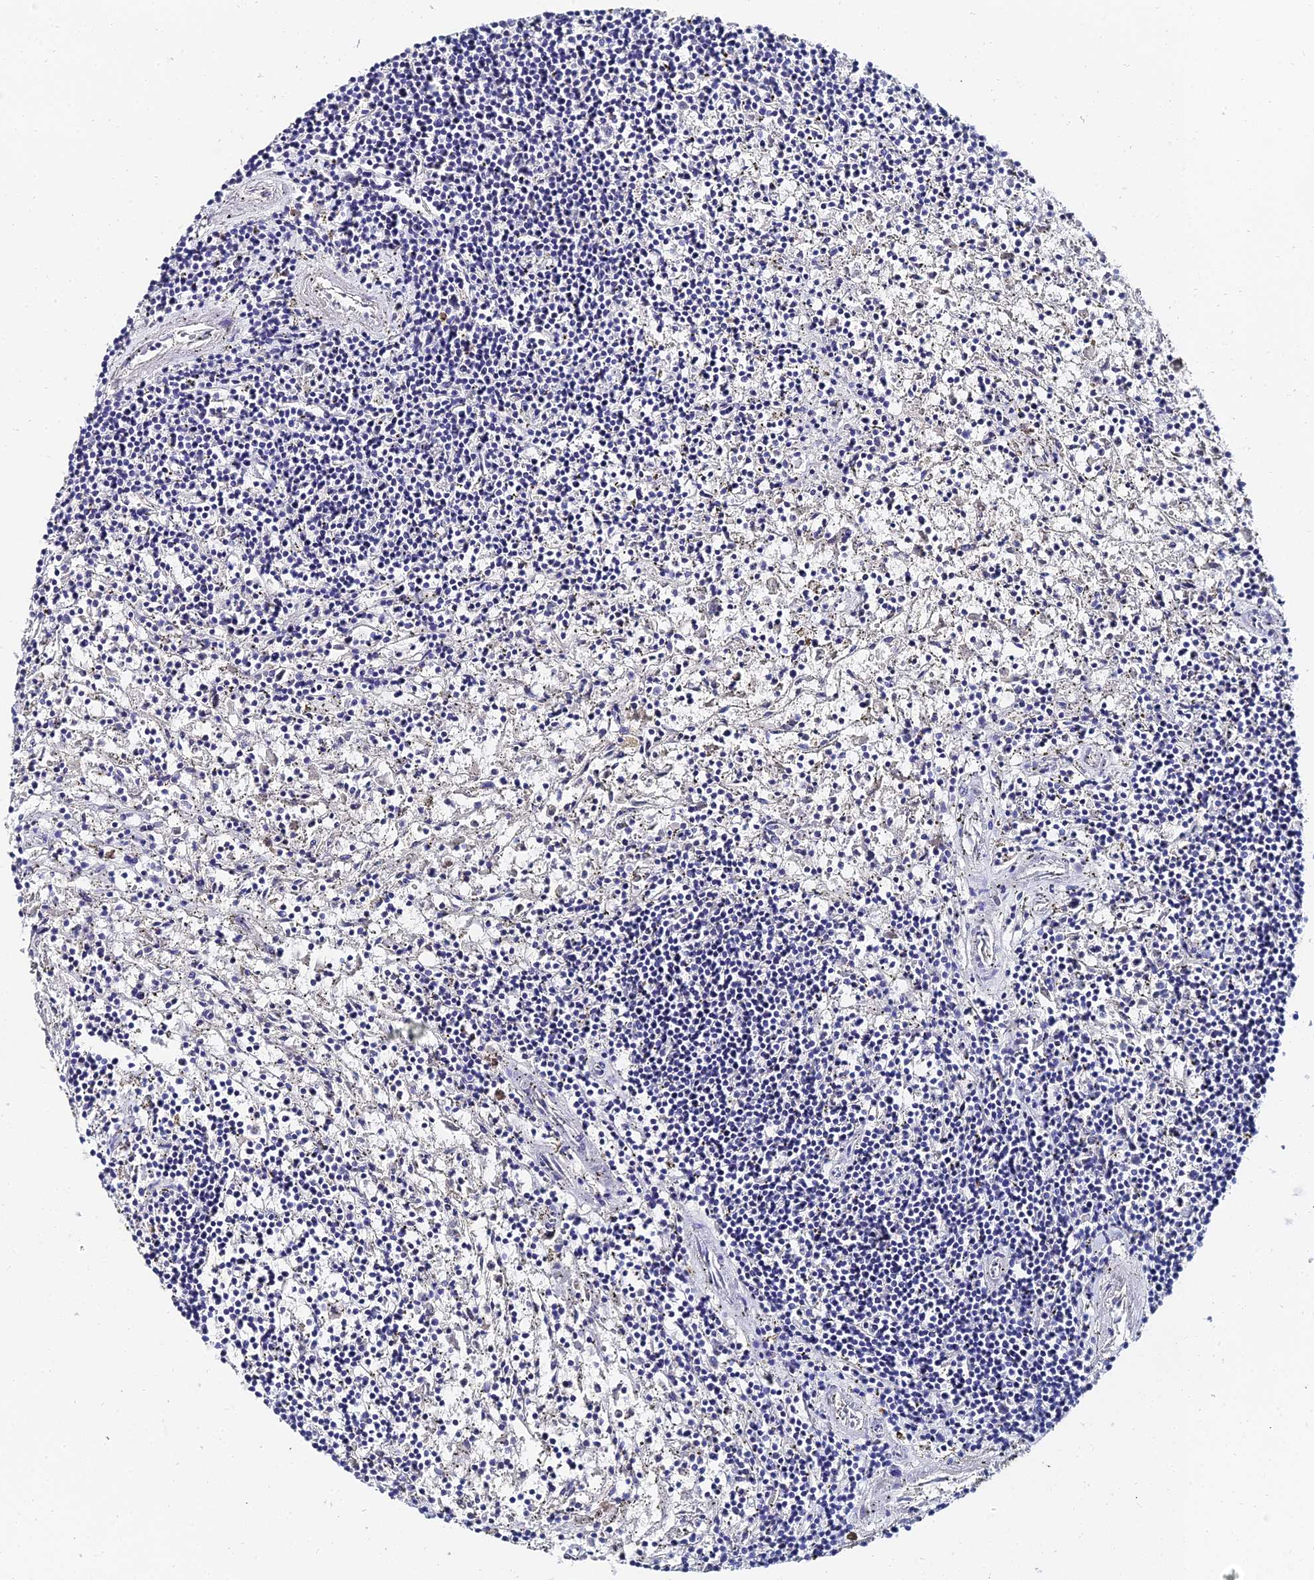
{"staining": {"intensity": "negative", "quantity": "none", "location": "none"}, "tissue": "lymphoma", "cell_type": "Tumor cells", "image_type": "cancer", "snomed": [{"axis": "morphology", "description": "Malignant lymphoma, non-Hodgkin's type, Low grade"}, {"axis": "topography", "description": "Spleen"}], "caption": "Immunohistochemistry (IHC) micrograph of neoplastic tissue: human low-grade malignant lymphoma, non-Hodgkin's type stained with DAB shows no significant protein expression in tumor cells.", "gene": "KRT17", "patient": {"sex": "male", "age": 76}}